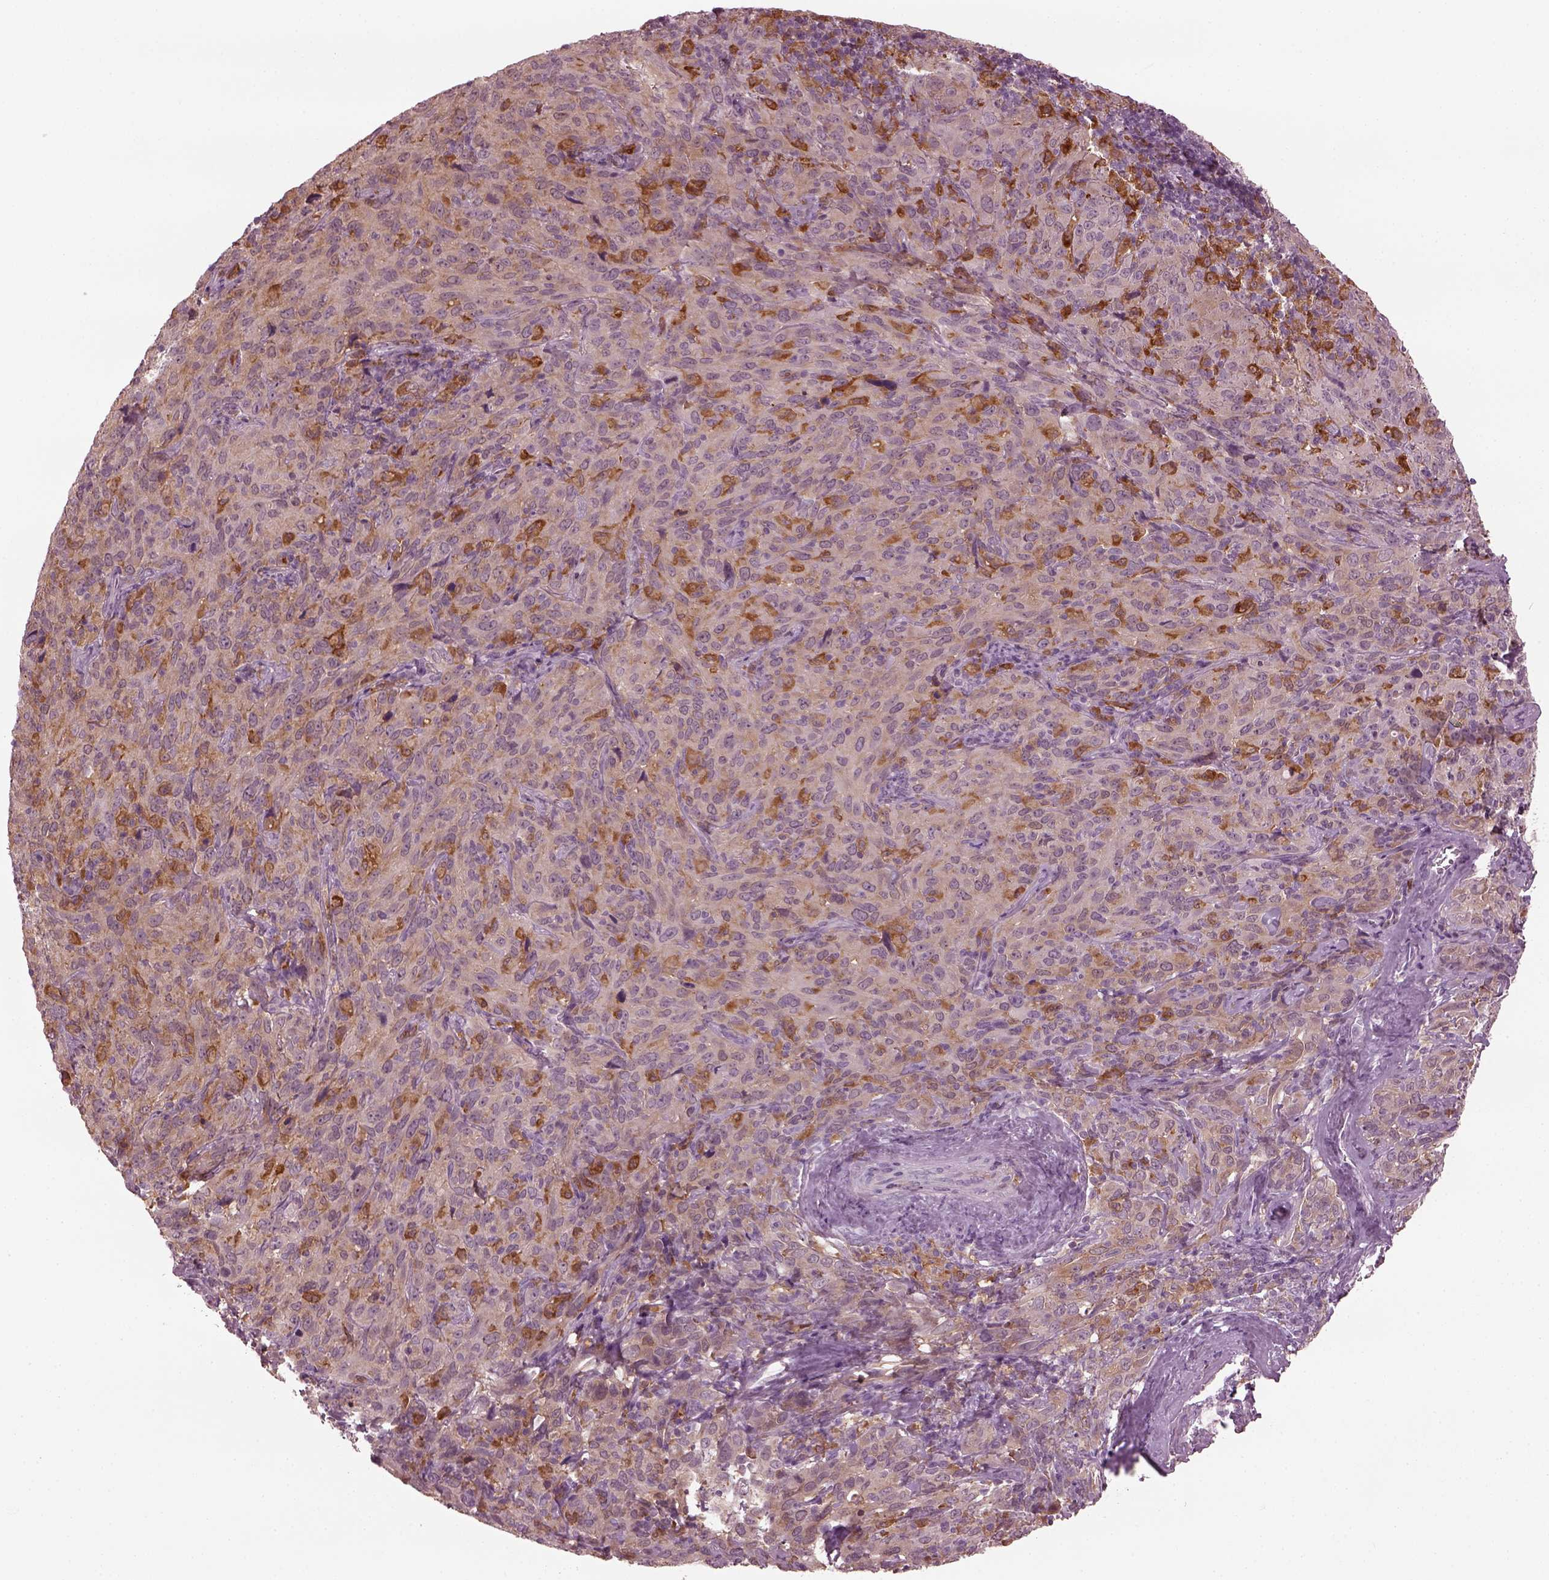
{"staining": {"intensity": "negative", "quantity": "none", "location": "none"}, "tissue": "cervical cancer", "cell_type": "Tumor cells", "image_type": "cancer", "snomed": [{"axis": "morphology", "description": "Squamous cell carcinoma, NOS"}, {"axis": "topography", "description": "Cervix"}], "caption": "Cervical squamous cell carcinoma was stained to show a protein in brown. There is no significant staining in tumor cells.", "gene": "PSTPIP2", "patient": {"sex": "female", "age": 51}}